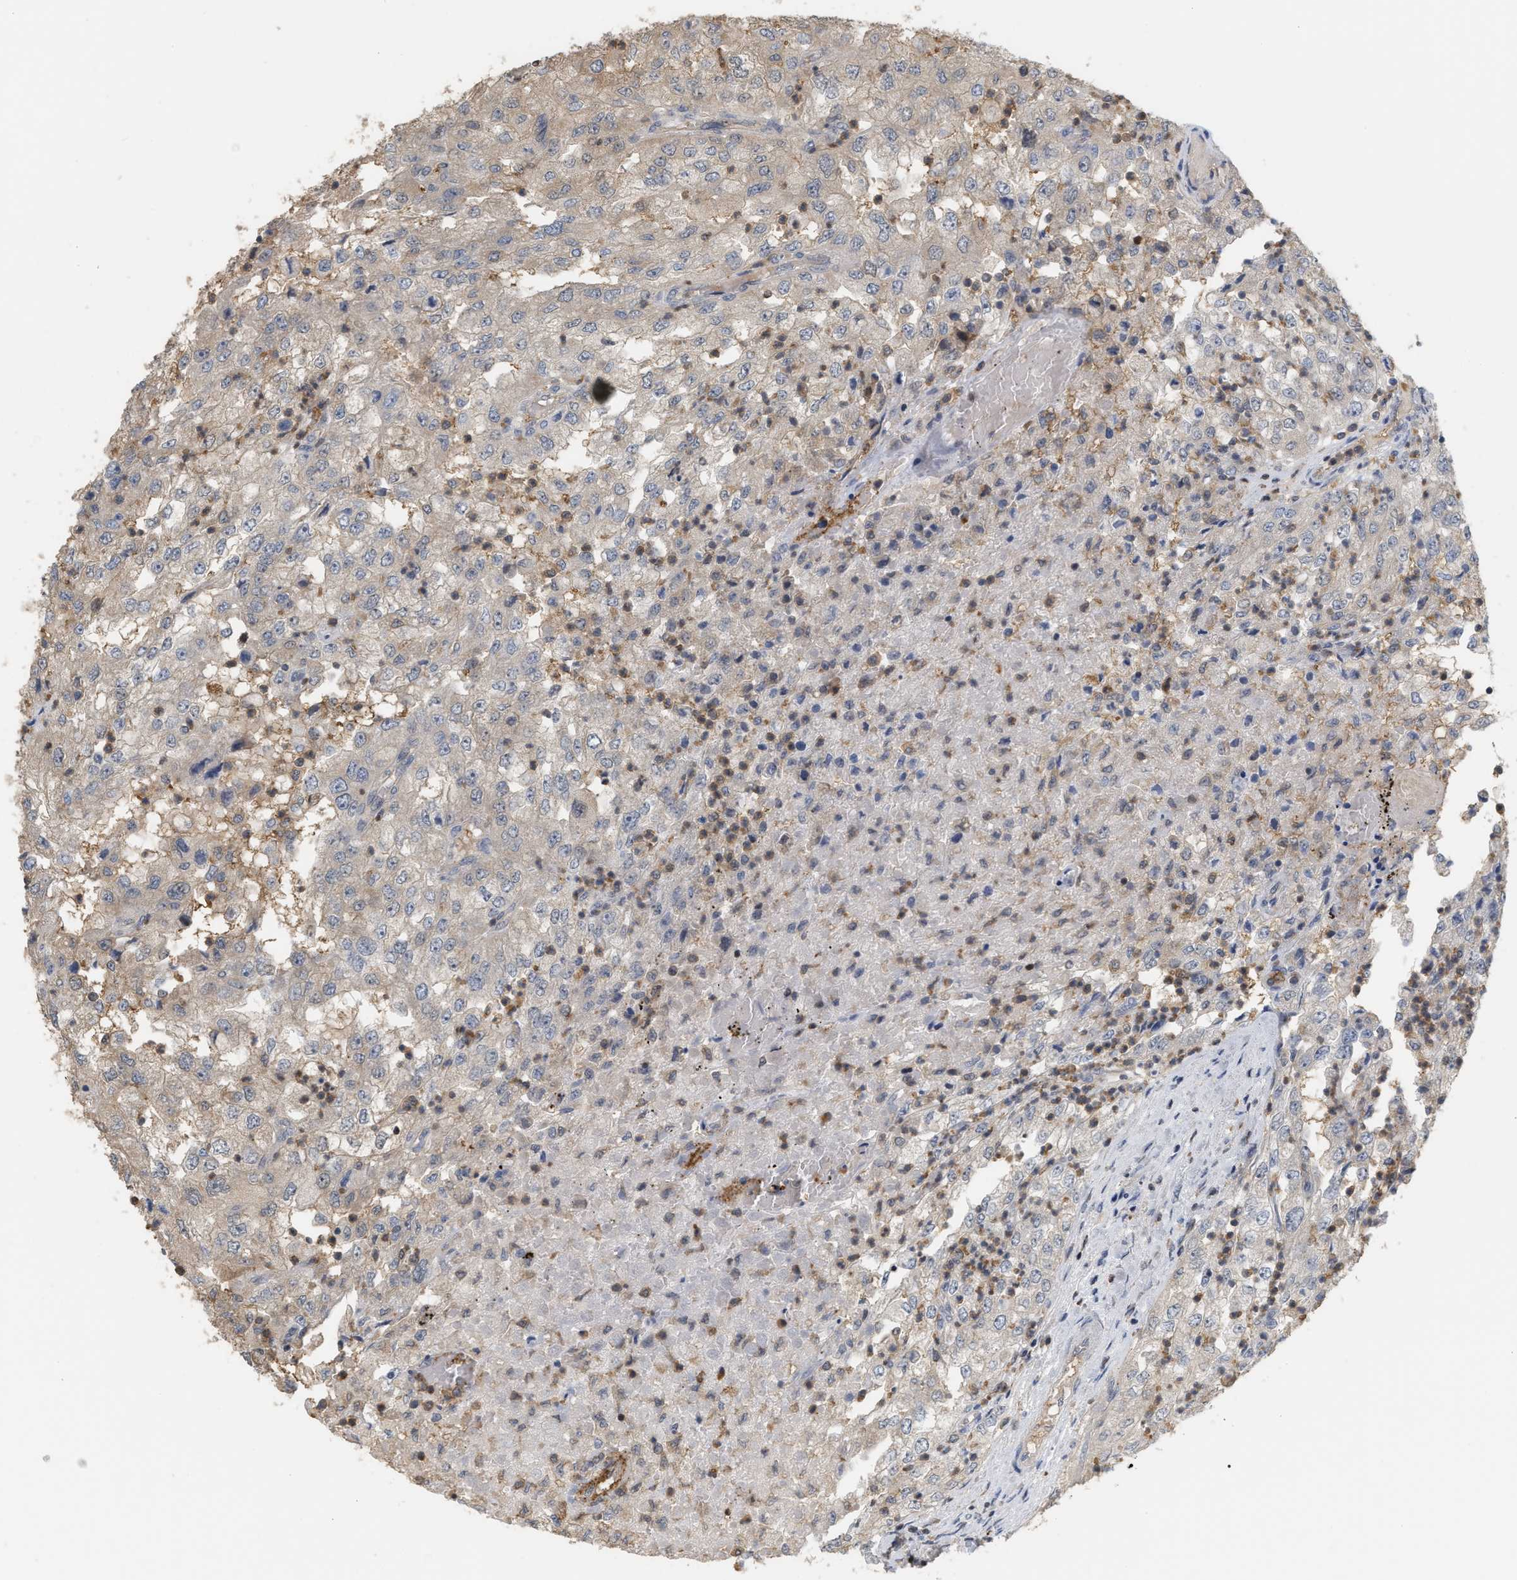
{"staining": {"intensity": "weak", "quantity": "25%-75%", "location": "cytoplasmic/membranous"}, "tissue": "renal cancer", "cell_type": "Tumor cells", "image_type": "cancer", "snomed": [{"axis": "morphology", "description": "Adenocarcinoma, NOS"}, {"axis": "topography", "description": "Kidney"}], "caption": "Immunohistochemical staining of renal cancer shows low levels of weak cytoplasmic/membranous protein expression in approximately 25%-75% of tumor cells.", "gene": "MTPN", "patient": {"sex": "female", "age": 54}}